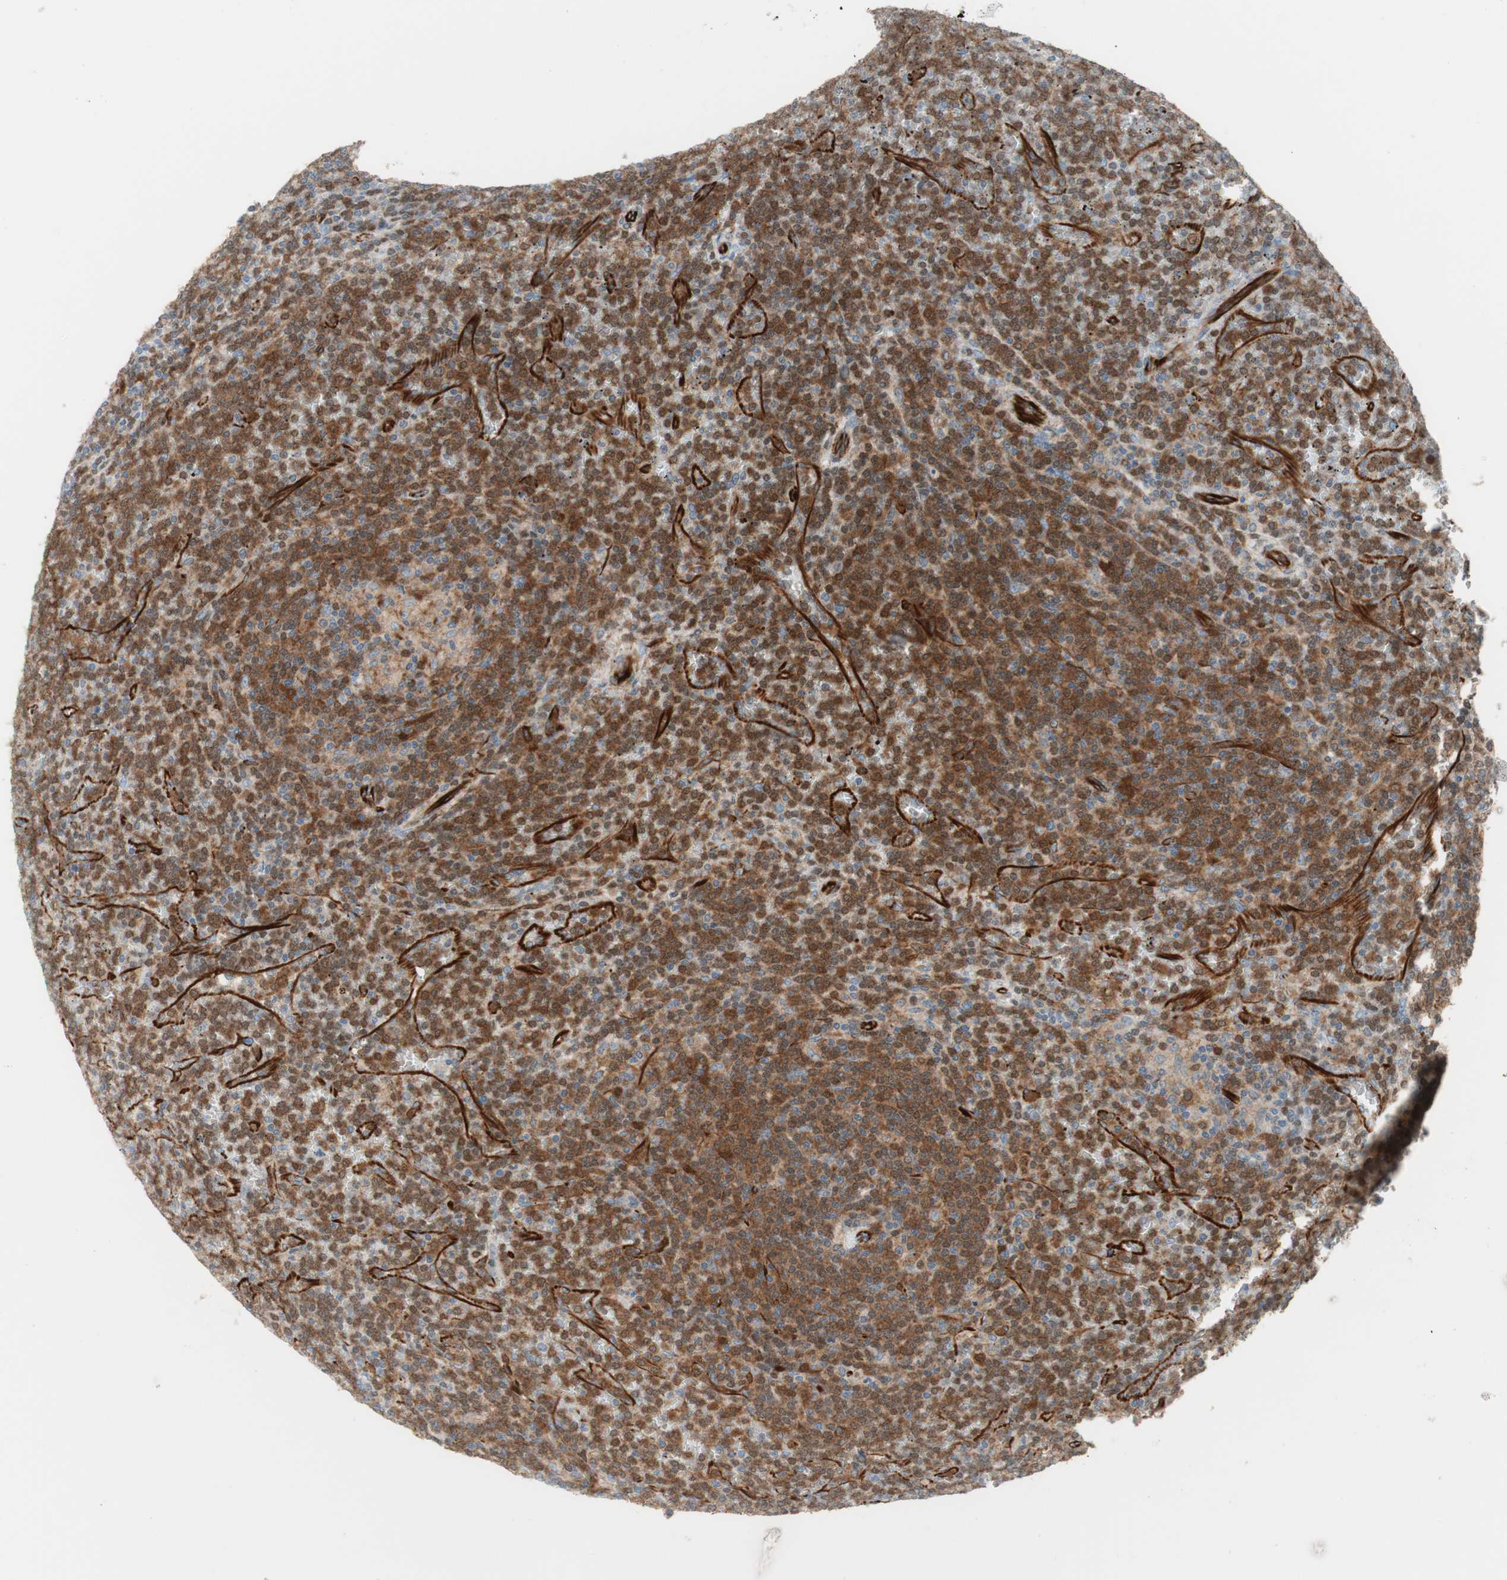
{"staining": {"intensity": "moderate", "quantity": ">75%", "location": "cytoplasmic/membranous,nuclear"}, "tissue": "lymphoma", "cell_type": "Tumor cells", "image_type": "cancer", "snomed": [{"axis": "morphology", "description": "Malignant lymphoma, non-Hodgkin's type, Low grade"}, {"axis": "topography", "description": "Spleen"}], "caption": "Human low-grade malignant lymphoma, non-Hodgkin's type stained with a protein marker displays moderate staining in tumor cells.", "gene": "POU2AF1", "patient": {"sex": "female", "age": 19}}